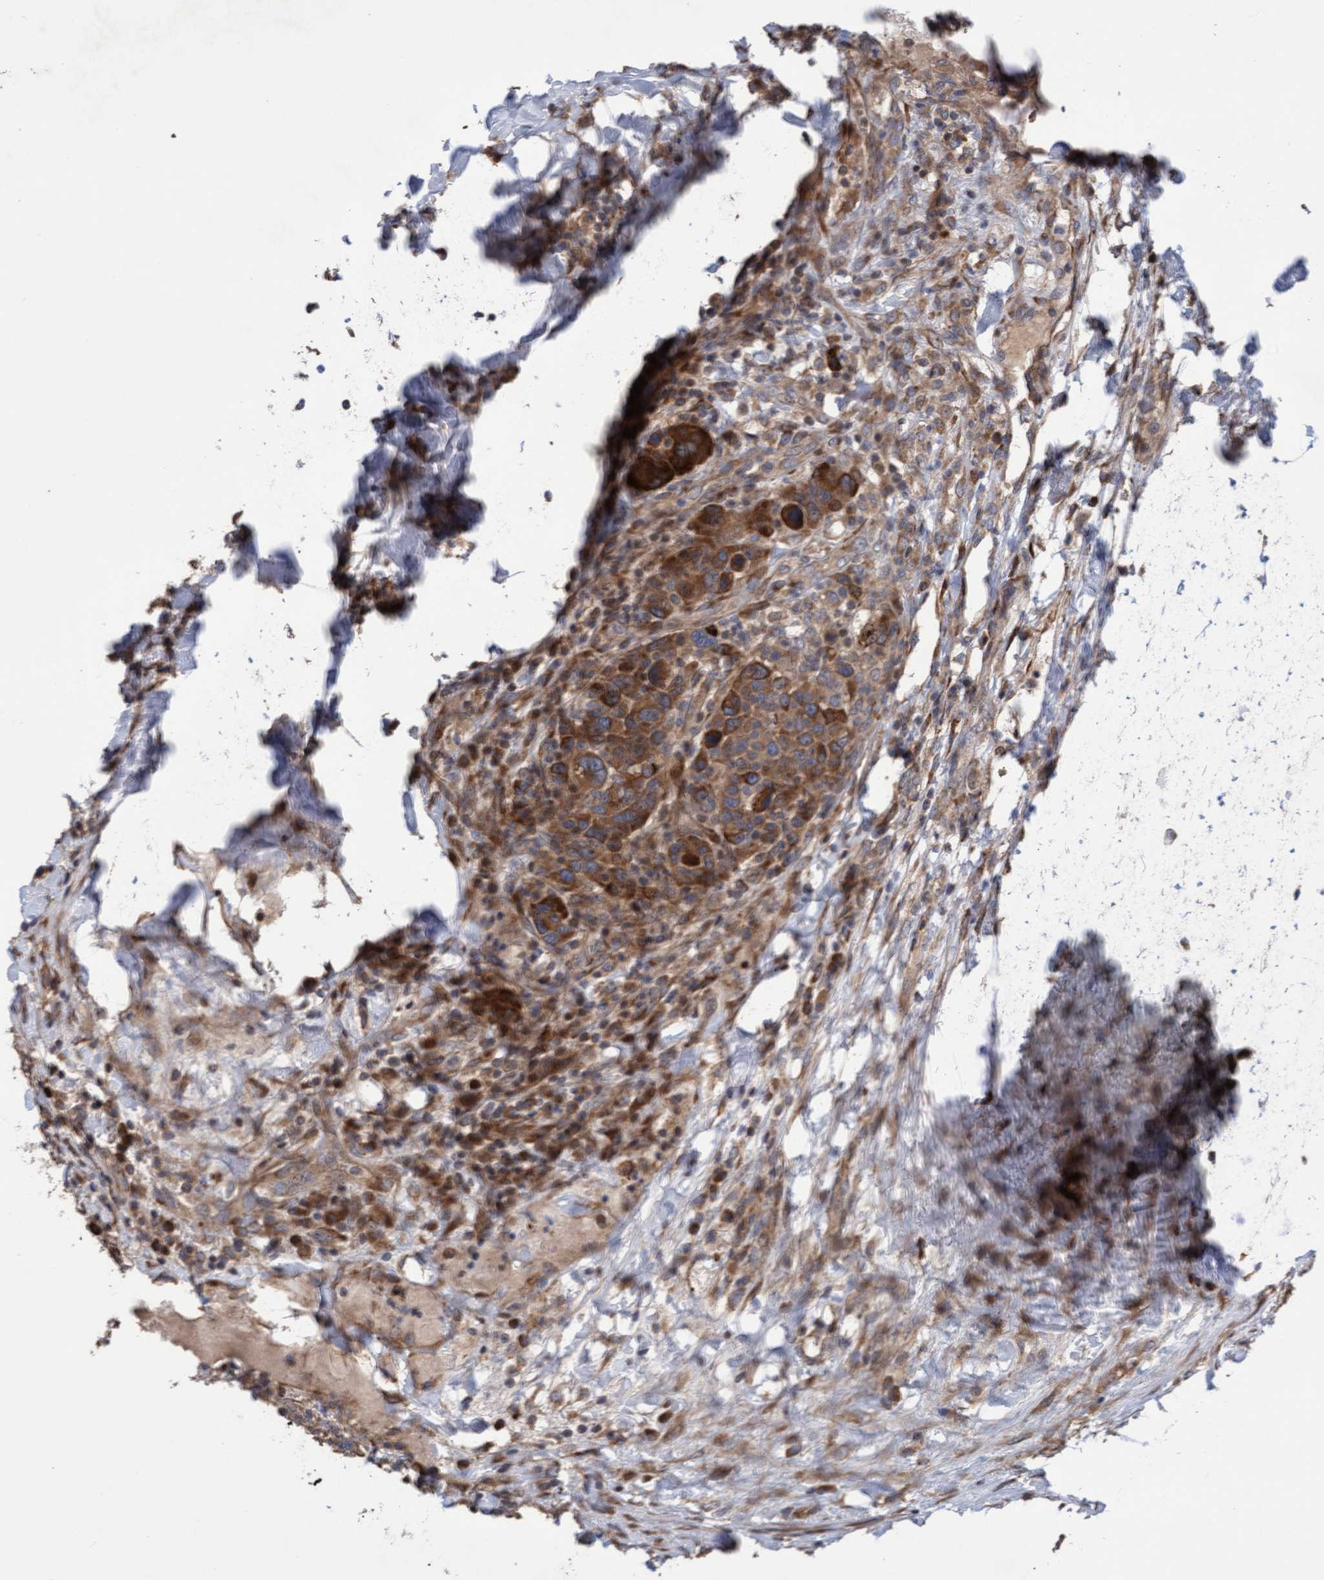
{"staining": {"intensity": "strong", "quantity": ">75%", "location": "cytoplasmic/membranous"}, "tissue": "breast cancer", "cell_type": "Tumor cells", "image_type": "cancer", "snomed": [{"axis": "morphology", "description": "Duct carcinoma"}, {"axis": "topography", "description": "Breast"}], "caption": "Protein analysis of breast intraductal carcinoma tissue demonstrates strong cytoplasmic/membranous staining in approximately >75% of tumor cells.", "gene": "ELP5", "patient": {"sex": "female", "age": 37}}